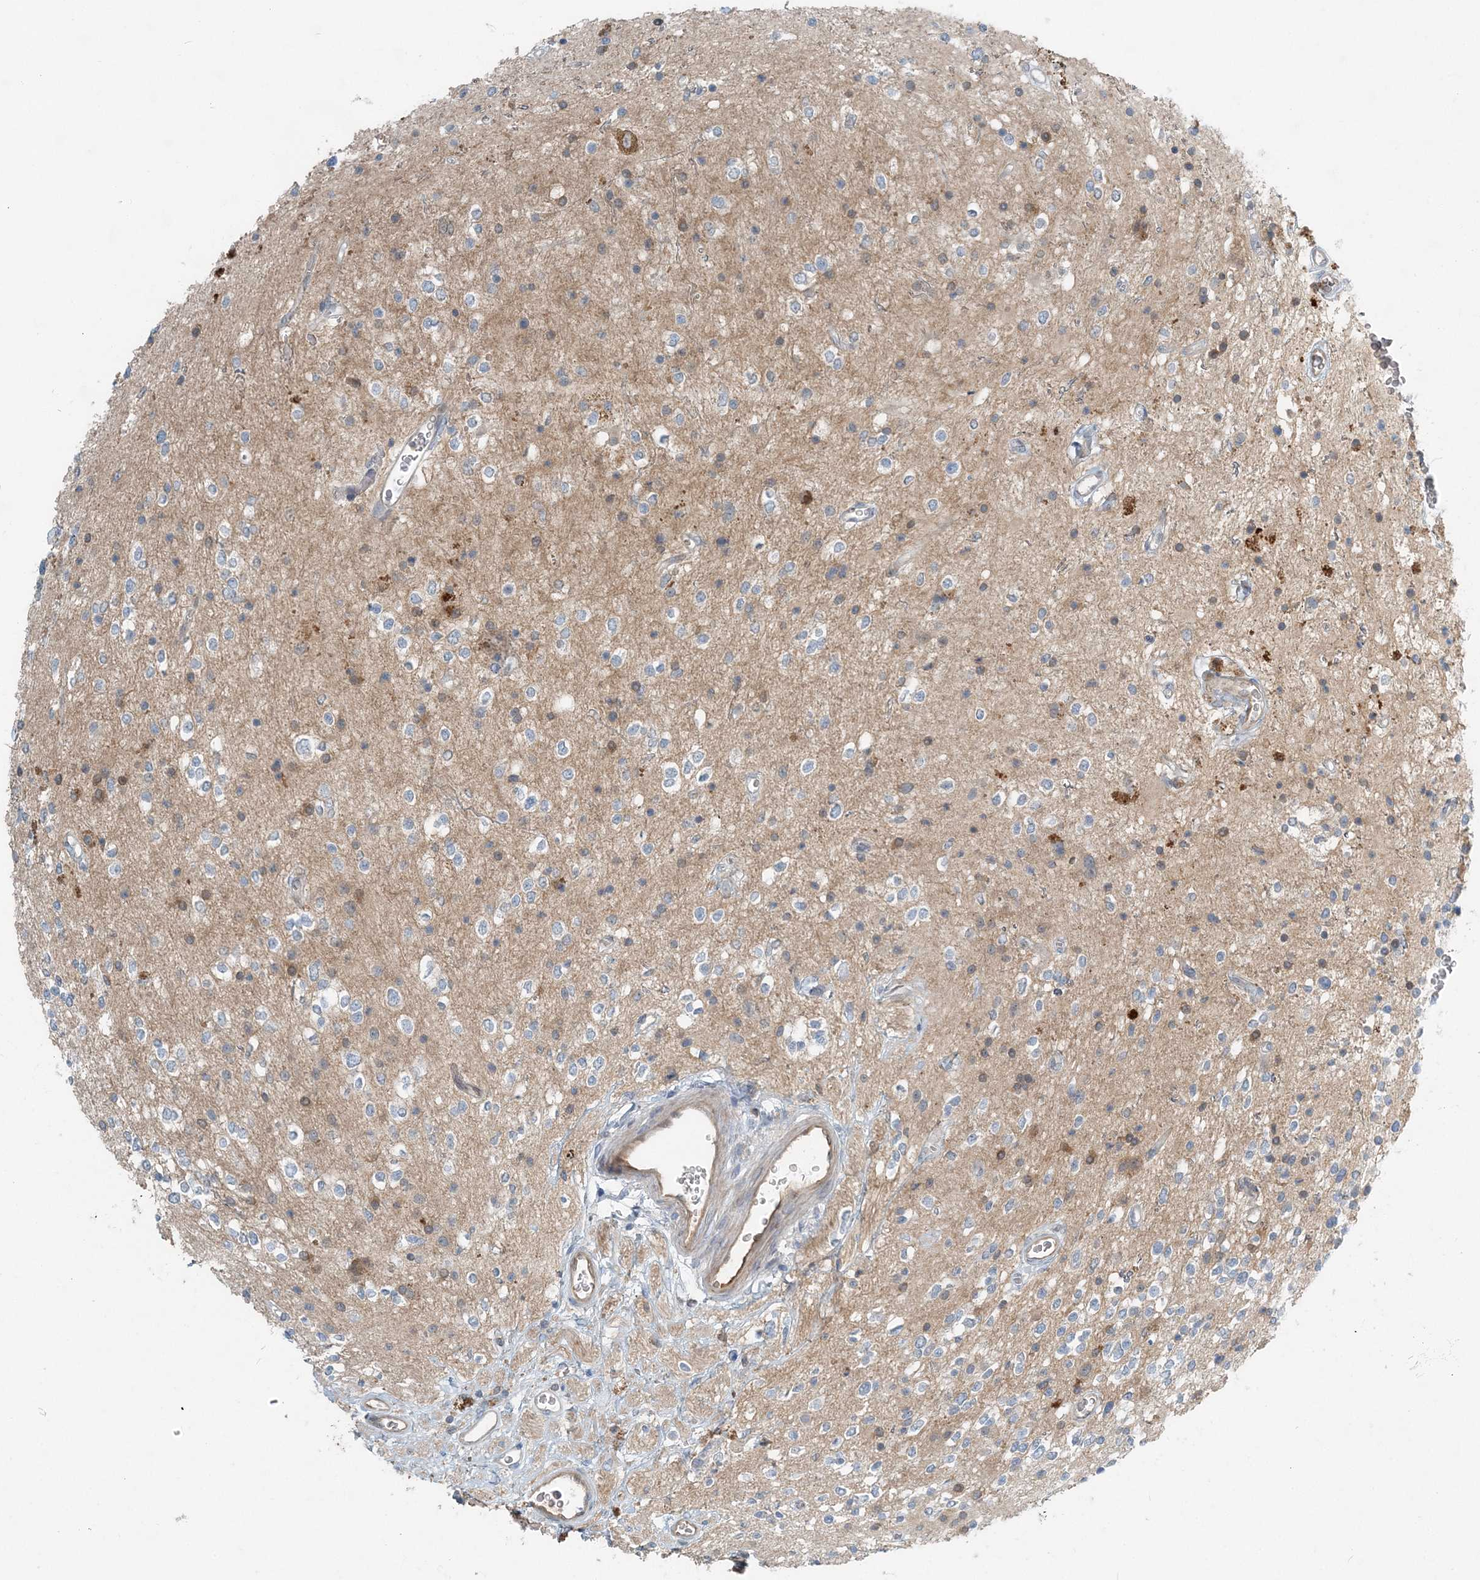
{"staining": {"intensity": "negative", "quantity": "none", "location": "none"}, "tissue": "glioma", "cell_type": "Tumor cells", "image_type": "cancer", "snomed": [{"axis": "morphology", "description": "Glioma, malignant, High grade"}, {"axis": "topography", "description": "Brain"}], "caption": "Immunohistochemistry image of malignant glioma (high-grade) stained for a protein (brown), which exhibits no staining in tumor cells.", "gene": "ARMH1", "patient": {"sex": "male", "age": 34}}